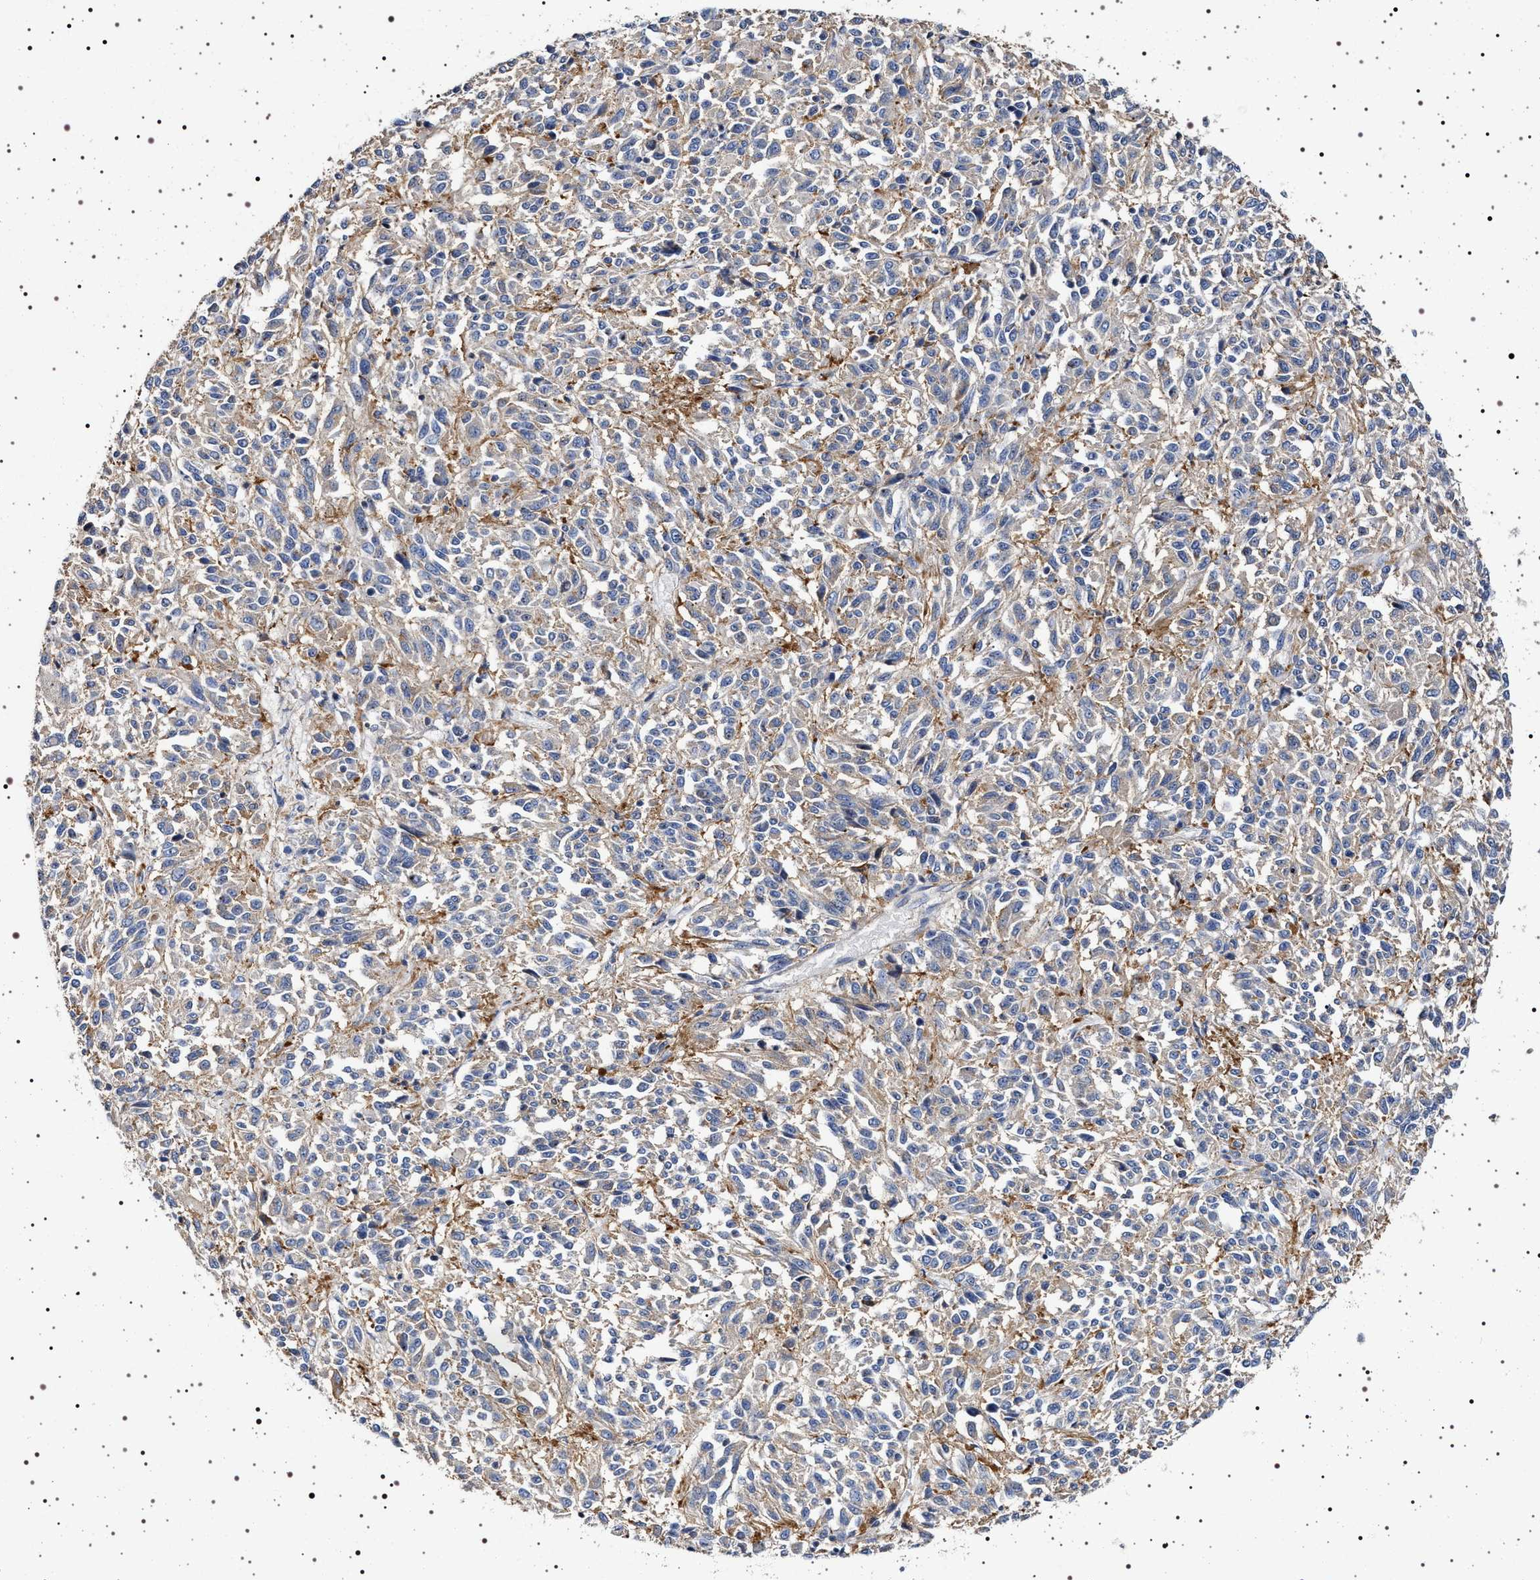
{"staining": {"intensity": "weak", "quantity": "25%-75%", "location": "cytoplasmic/membranous"}, "tissue": "melanoma", "cell_type": "Tumor cells", "image_type": "cancer", "snomed": [{"axis": "morphology", "description": "Malignant melanoma, Metastatic site"}, {"axis": "topography", "description": "Lung"}], "caption": "This histopathology image displays immunohistochemistry staining of human malignant melanoma (metastatic site), with low weak cytoplasmic/membranous positivity in approximately 25%-75% of tumor cells.", "gene": "NAALADL2", "patient": {"sex": "male", "age": 64}}